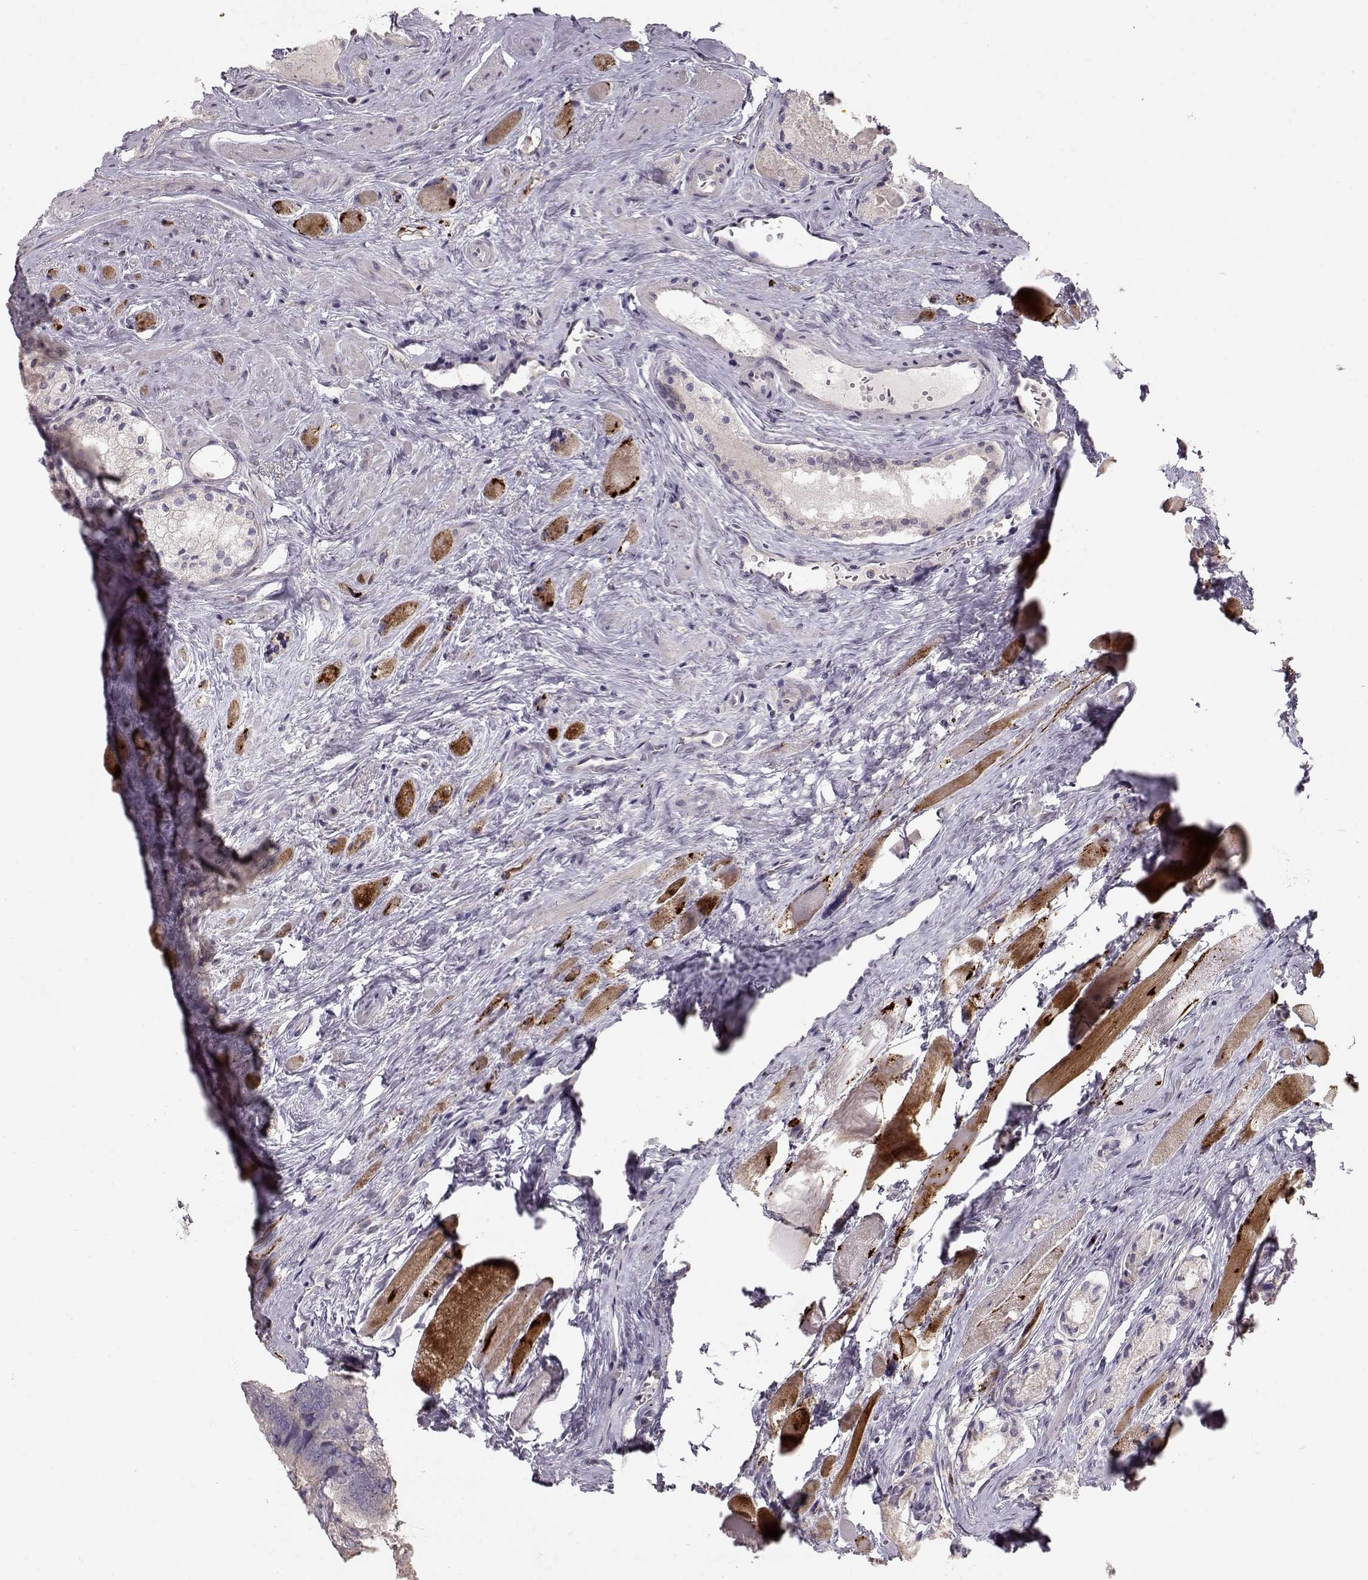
{"staining": {"intensity": "negative", "quantity": "none", "location": "none"}, "tissue": "prostate cancer", "cell_type": "Tumor cells", "image_type": "cancer", "snomed": [{"axis": "morphology", "description": "Adenocarcinoma, NOS"}, {"axis": "morphology", "description": "Adenocarcinoma, High grade"}, {"axis": "topography", "description": "Prostate"}], "caption": "This is a histopathology image of IHC staining of adenocarcinoma (prostate), which shows no expression in tumor cells.", "gene": "ARHGAP8", "patient": {"sex": "male", "age": 62}}